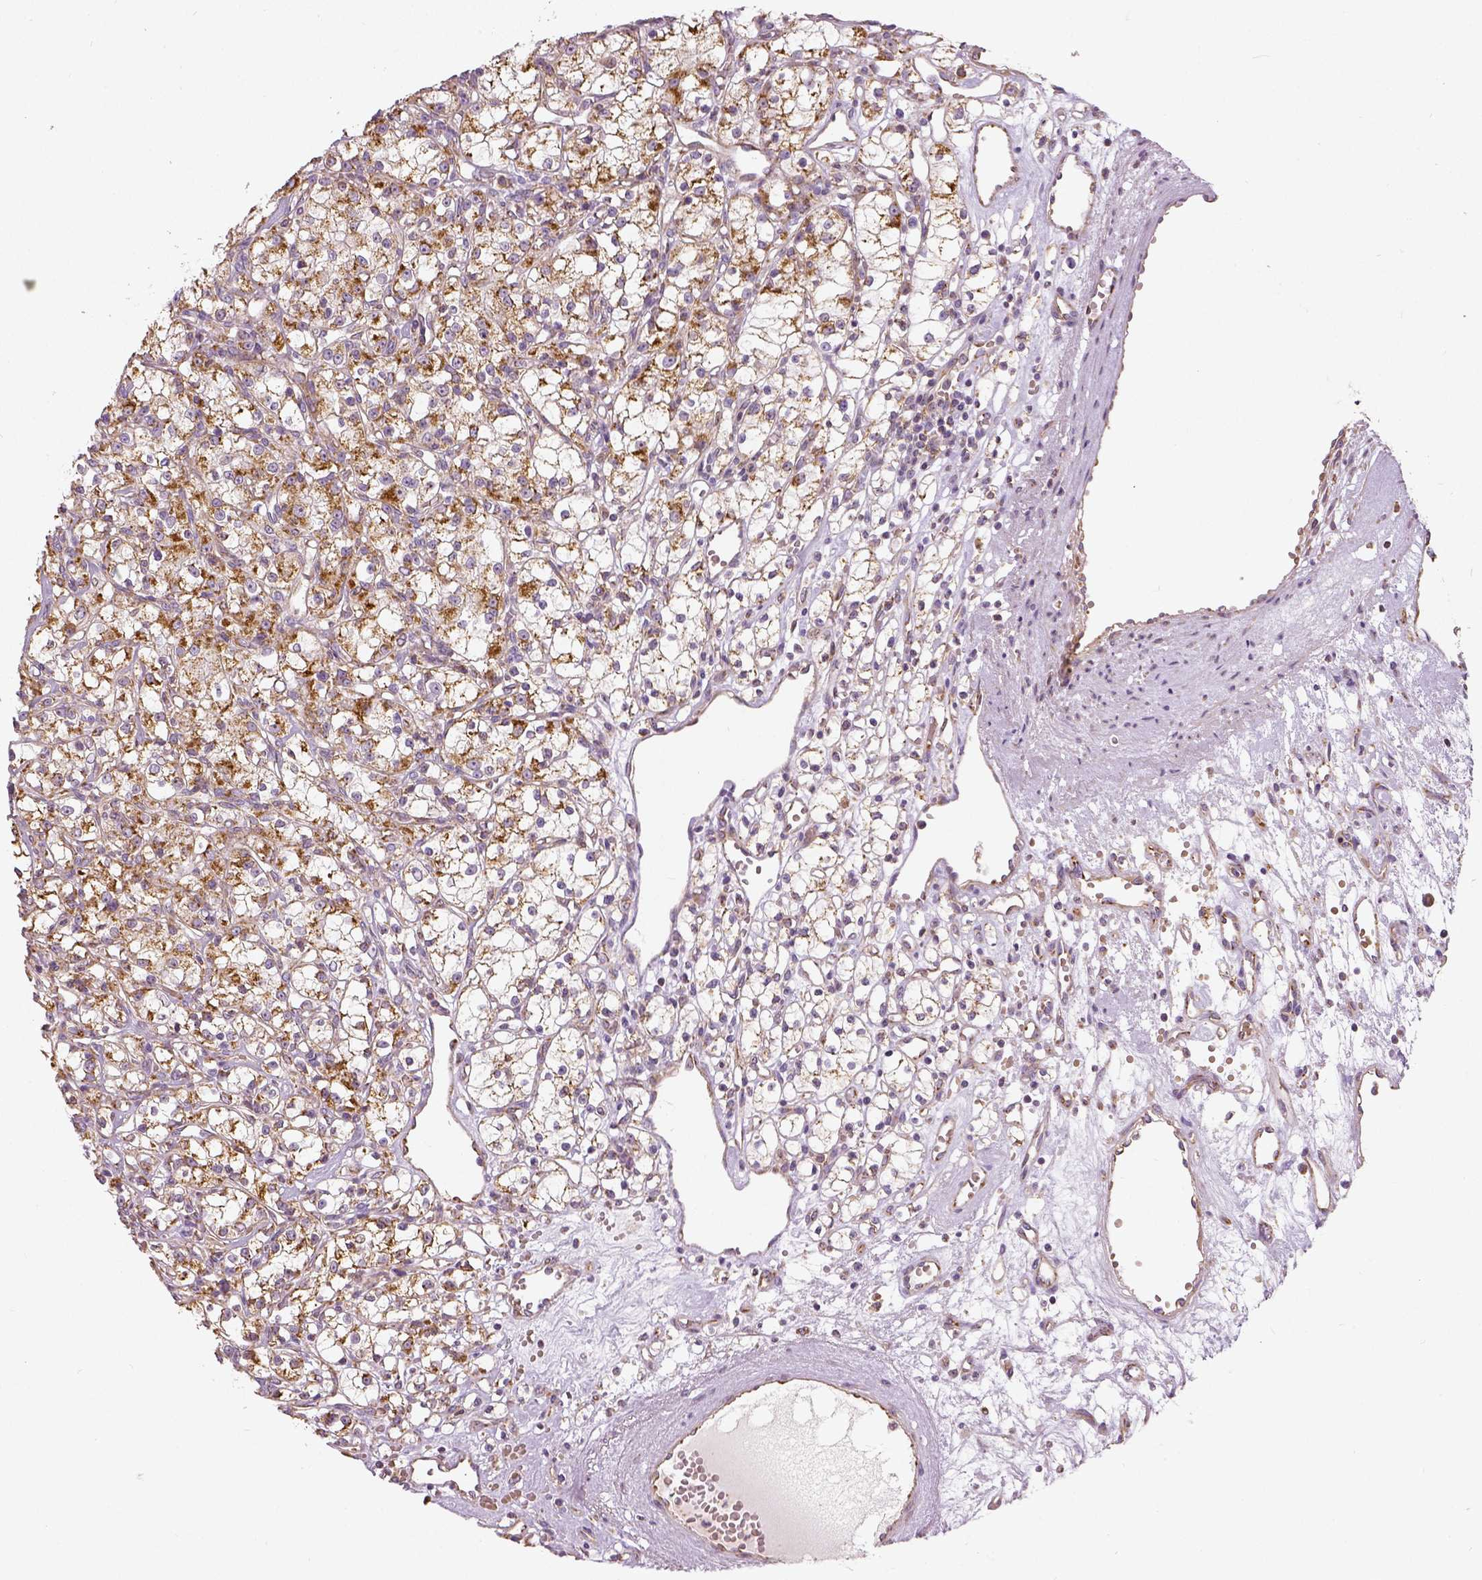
{"staining": {"intensity": "strong", "quantity": ">75%", "location": "cytoplasmic/membranous"}, "tissue": "renal cancer", "cell_type": "Tumor cells", "image_type": "cancer", "snomed": [{"axis": "morphology", "description": "Adenocarcinoma, NOS"}, {"axis": "topography", "description": "Kidney"}], "caption": "Protein staining of renal cancer tissue exhibits strong cytoplasmic/membranous expression in approximately >75% of tumor cells.", "gene": "PGAM5", "patient": {"sex": "female", "age": 59}}